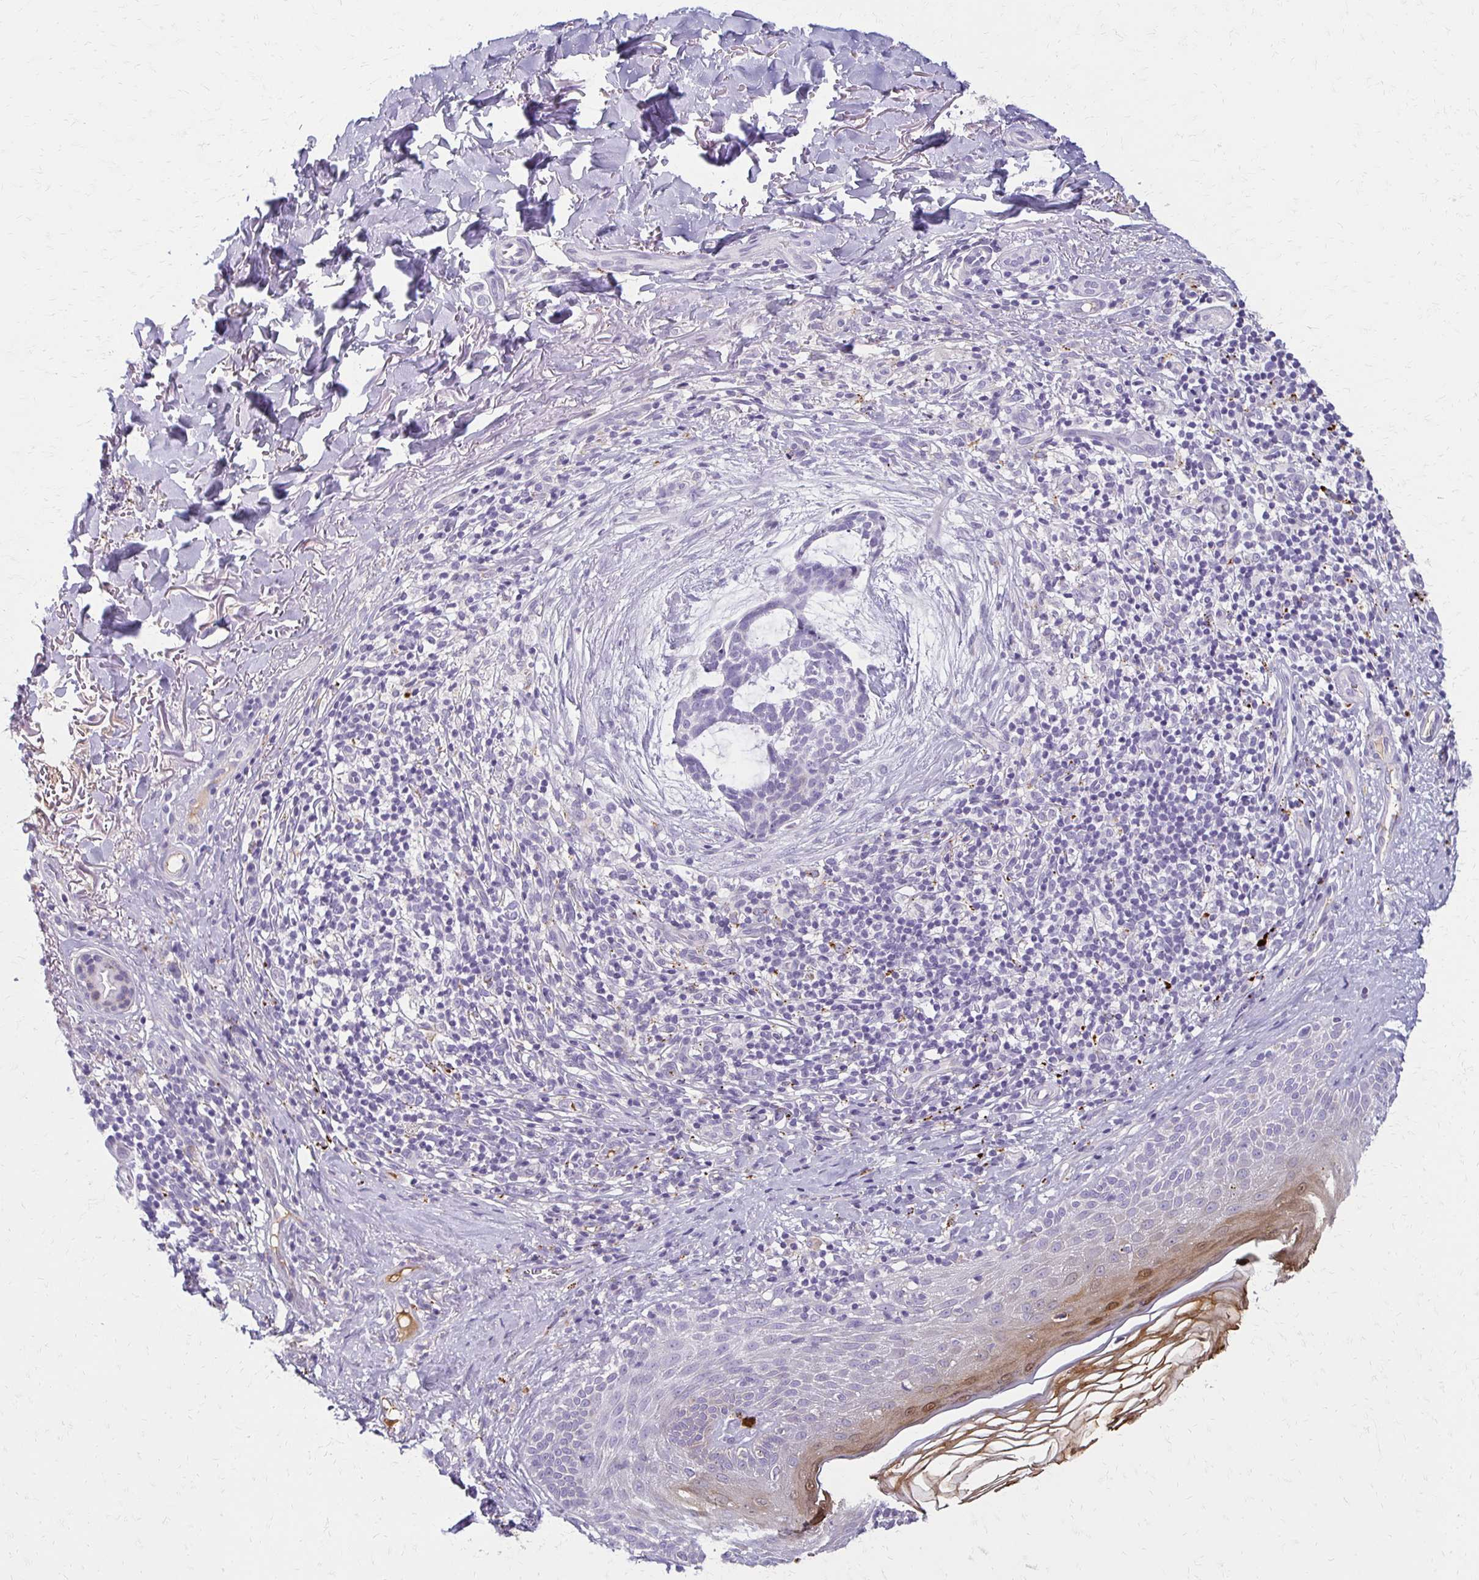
{"staining": {"intensity": "negative", "quantity": "none", "location": "none"}, "tissue": "skin cancer", "cell_type": "Tumor cells", "image_type": "cancer", "snomed": [{"axis": "morphology", "description": "Basal cell carcinoma"}, {"axis": "topography", "description": "Skin"}], "caption": "IHC micrograph of neoplastic tissue: basal cell carcinoma (skin) stained with DAB (3,3'-diaminobenzidine) shows no significant protein expression in tumor cells.", "gene": "BBS12", "patient": {"sex": "male", "age": 64}}